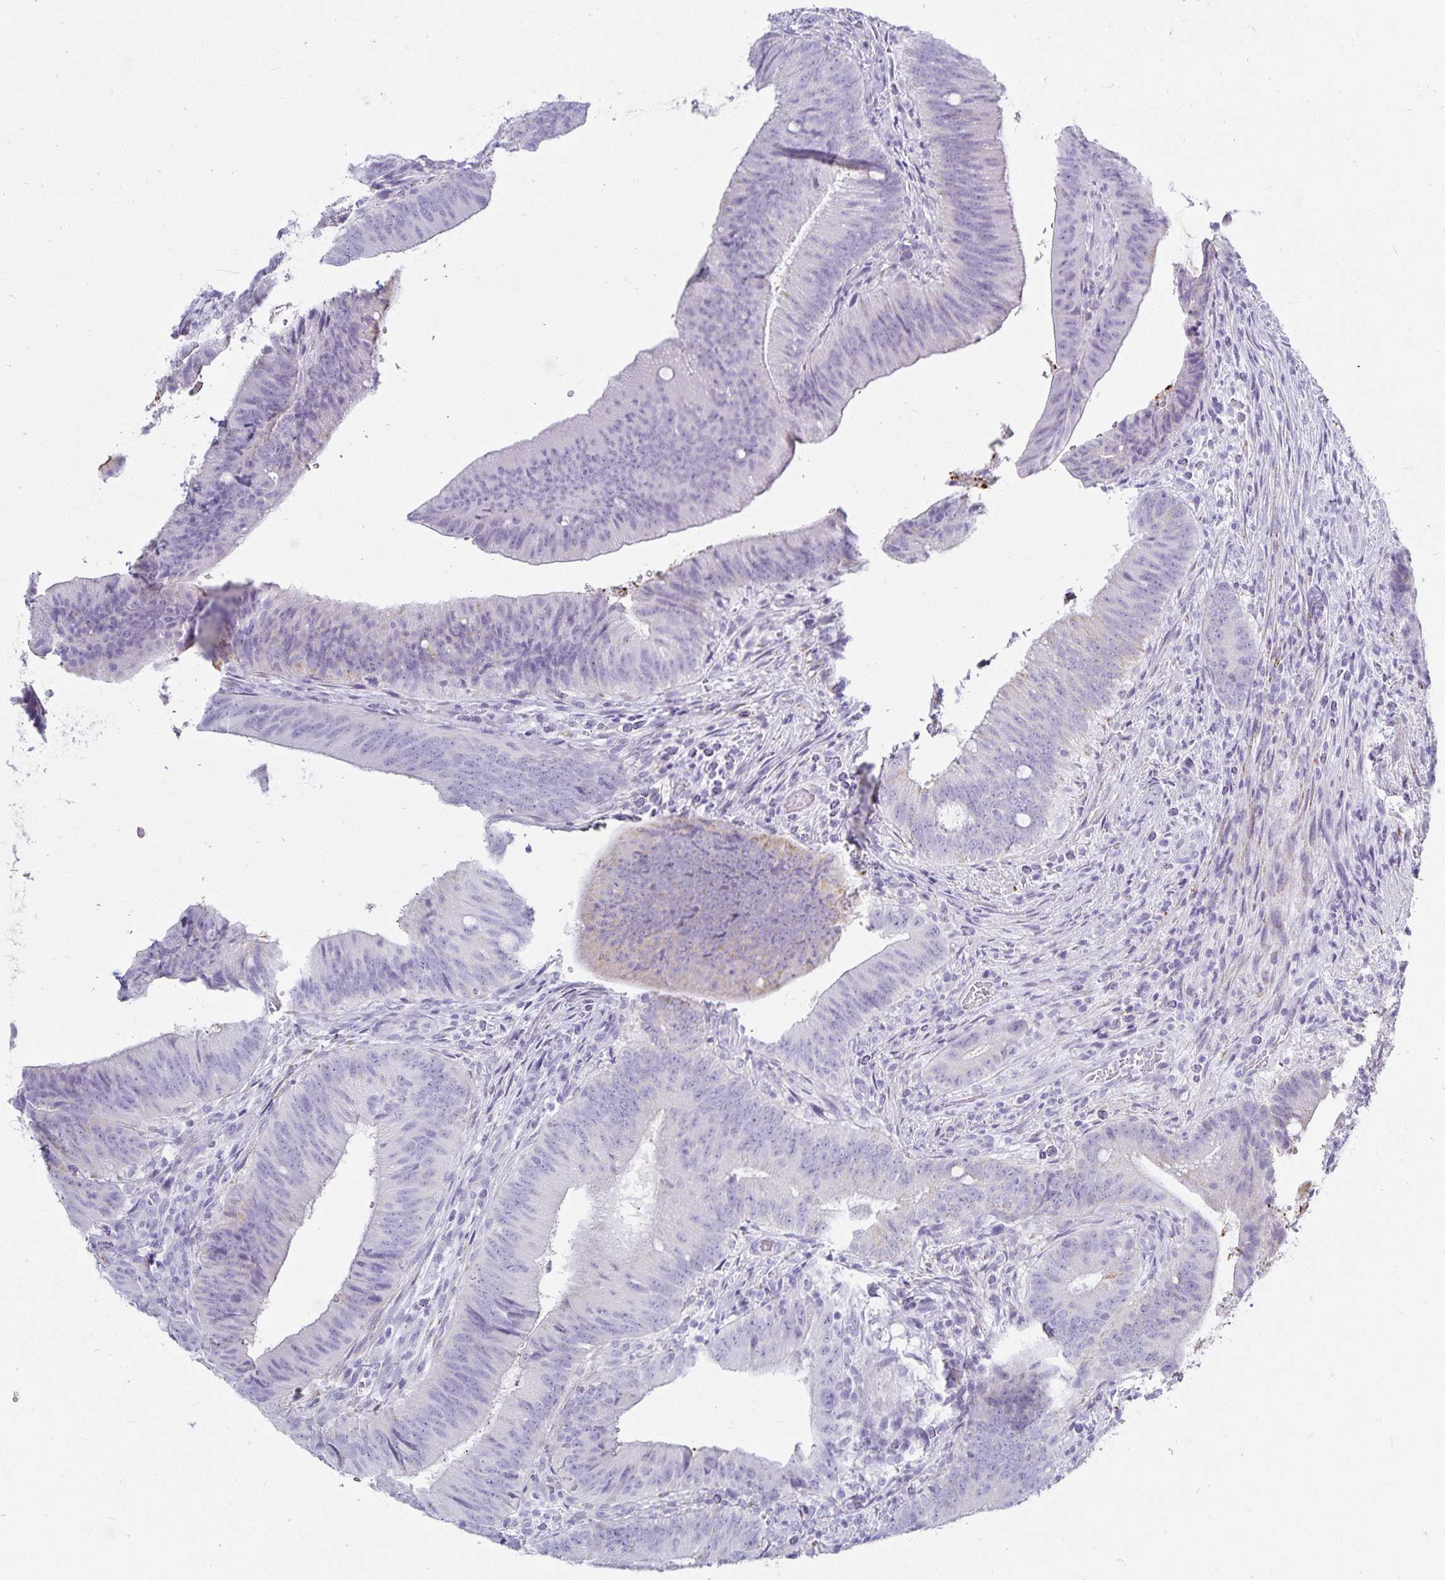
{"staining": {"intensity": "weak", "quantity": "<25%", "location": "cytoplasmic/membranous"}, "tissue": "colorectal cancer", "cell_type": "Tumor cells", "image_type": "cancer", "snomed": [{"axis": "morphology", "description": "Adenocarcinoma, NOS"}, {"axis": "topography", "description": "Colon"}], "caption": "This is a histopathology image of immunohistochemistry staining of adenocarcinoma (colorectal), which shows no positivity in tumor cells.", "gene": "GP2", "patient": {"sex": "female", "age": 43}}